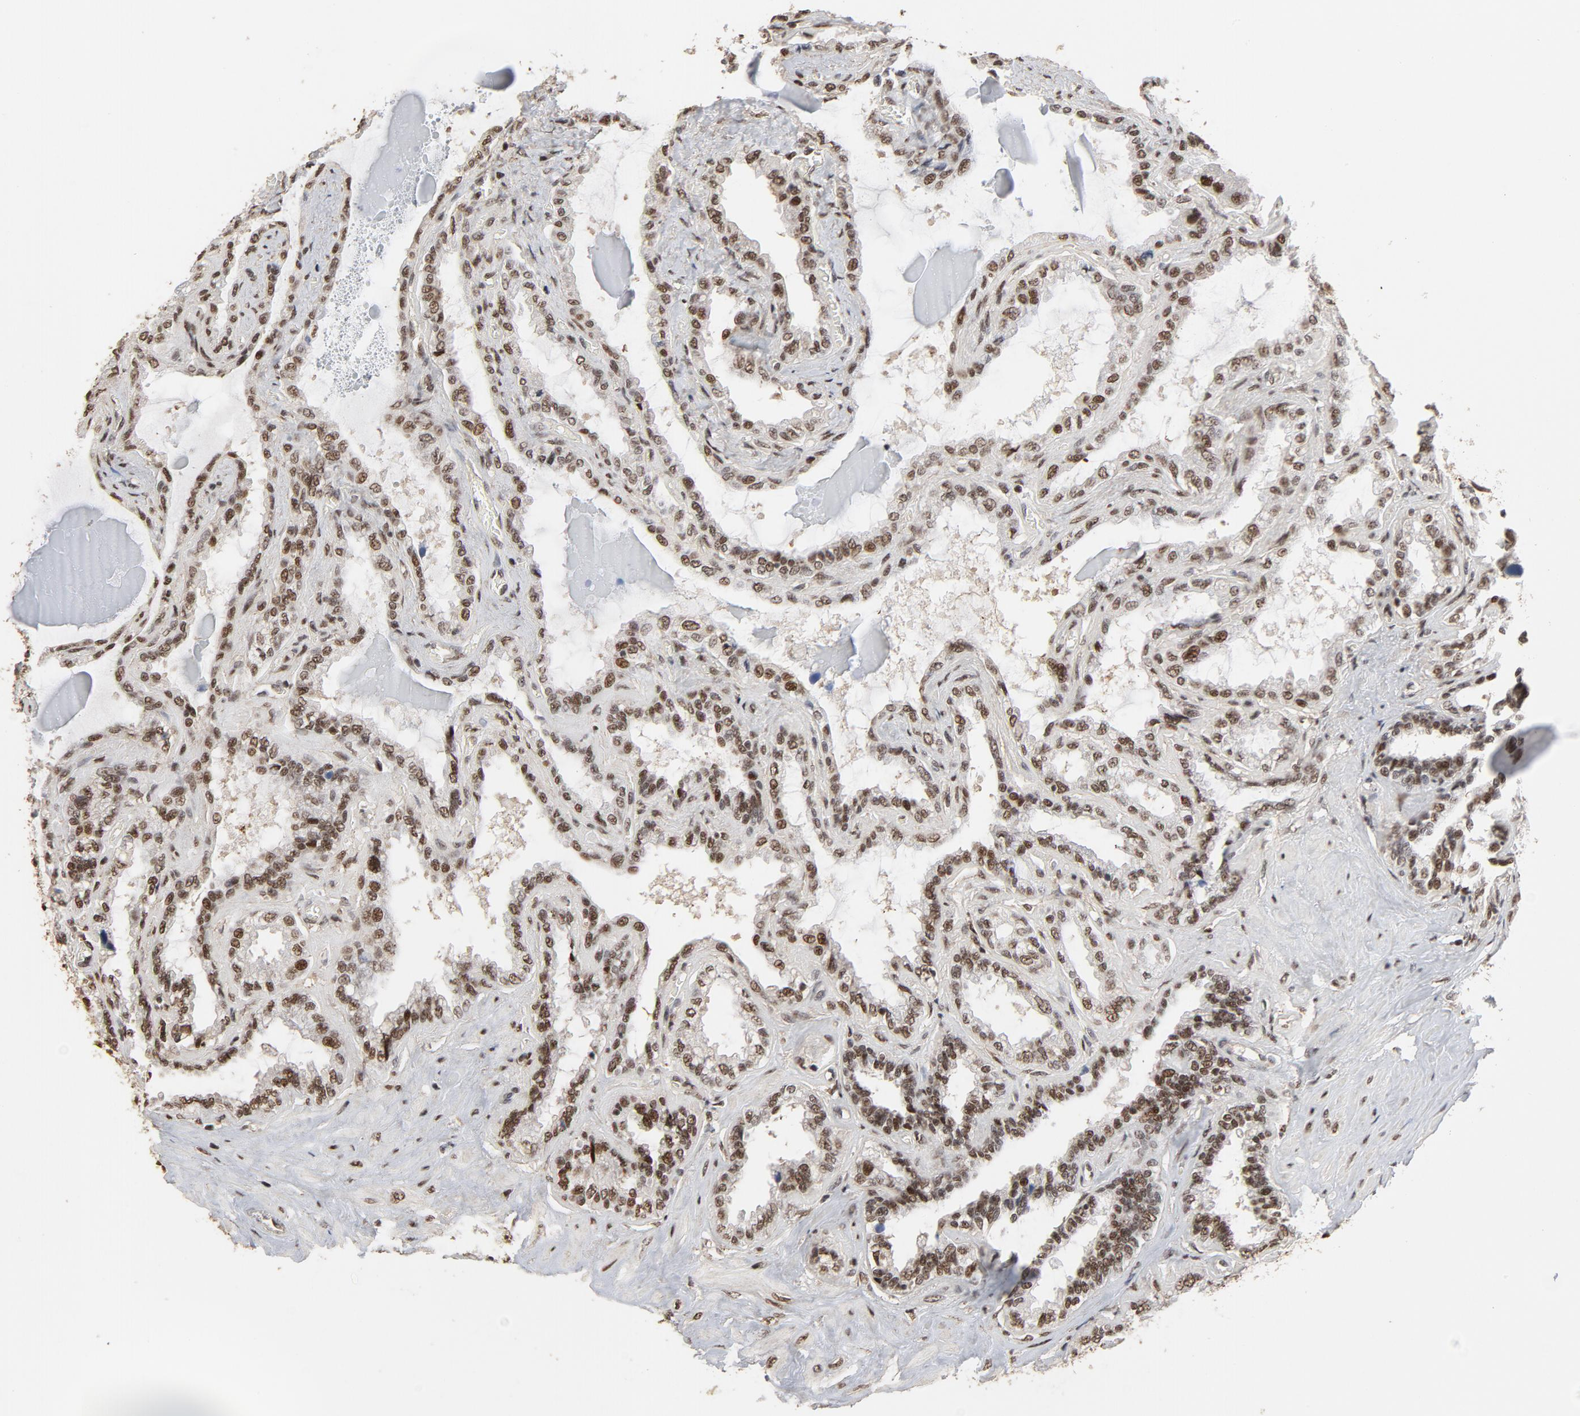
{"staining": {"intensity": "moderate", "quantity": ">75%", "location": "nuclear"}, "tissue": "seminal vesicle", "cell_type": "Glandular cells", "image_type": "normal", "snomed": [{"axis": "morphology", "description": "Normal tissue, NOS"}, {"axis": "morphology", "description": "Inflammation, NOS"}, {"axis": "topography", "description": "Urinary bladder"}, {"axis": "topography", "description": "Prostate"}, {"axis": "topography", "description": "Seminal veicle"}], "caption": "The immunohistochemical stain labels moderate nuclear staining in glandular cells of unremarkable seminal vesicle.", "gene": "TP53RK", "patient": {"sex": "male", "age": 82}}